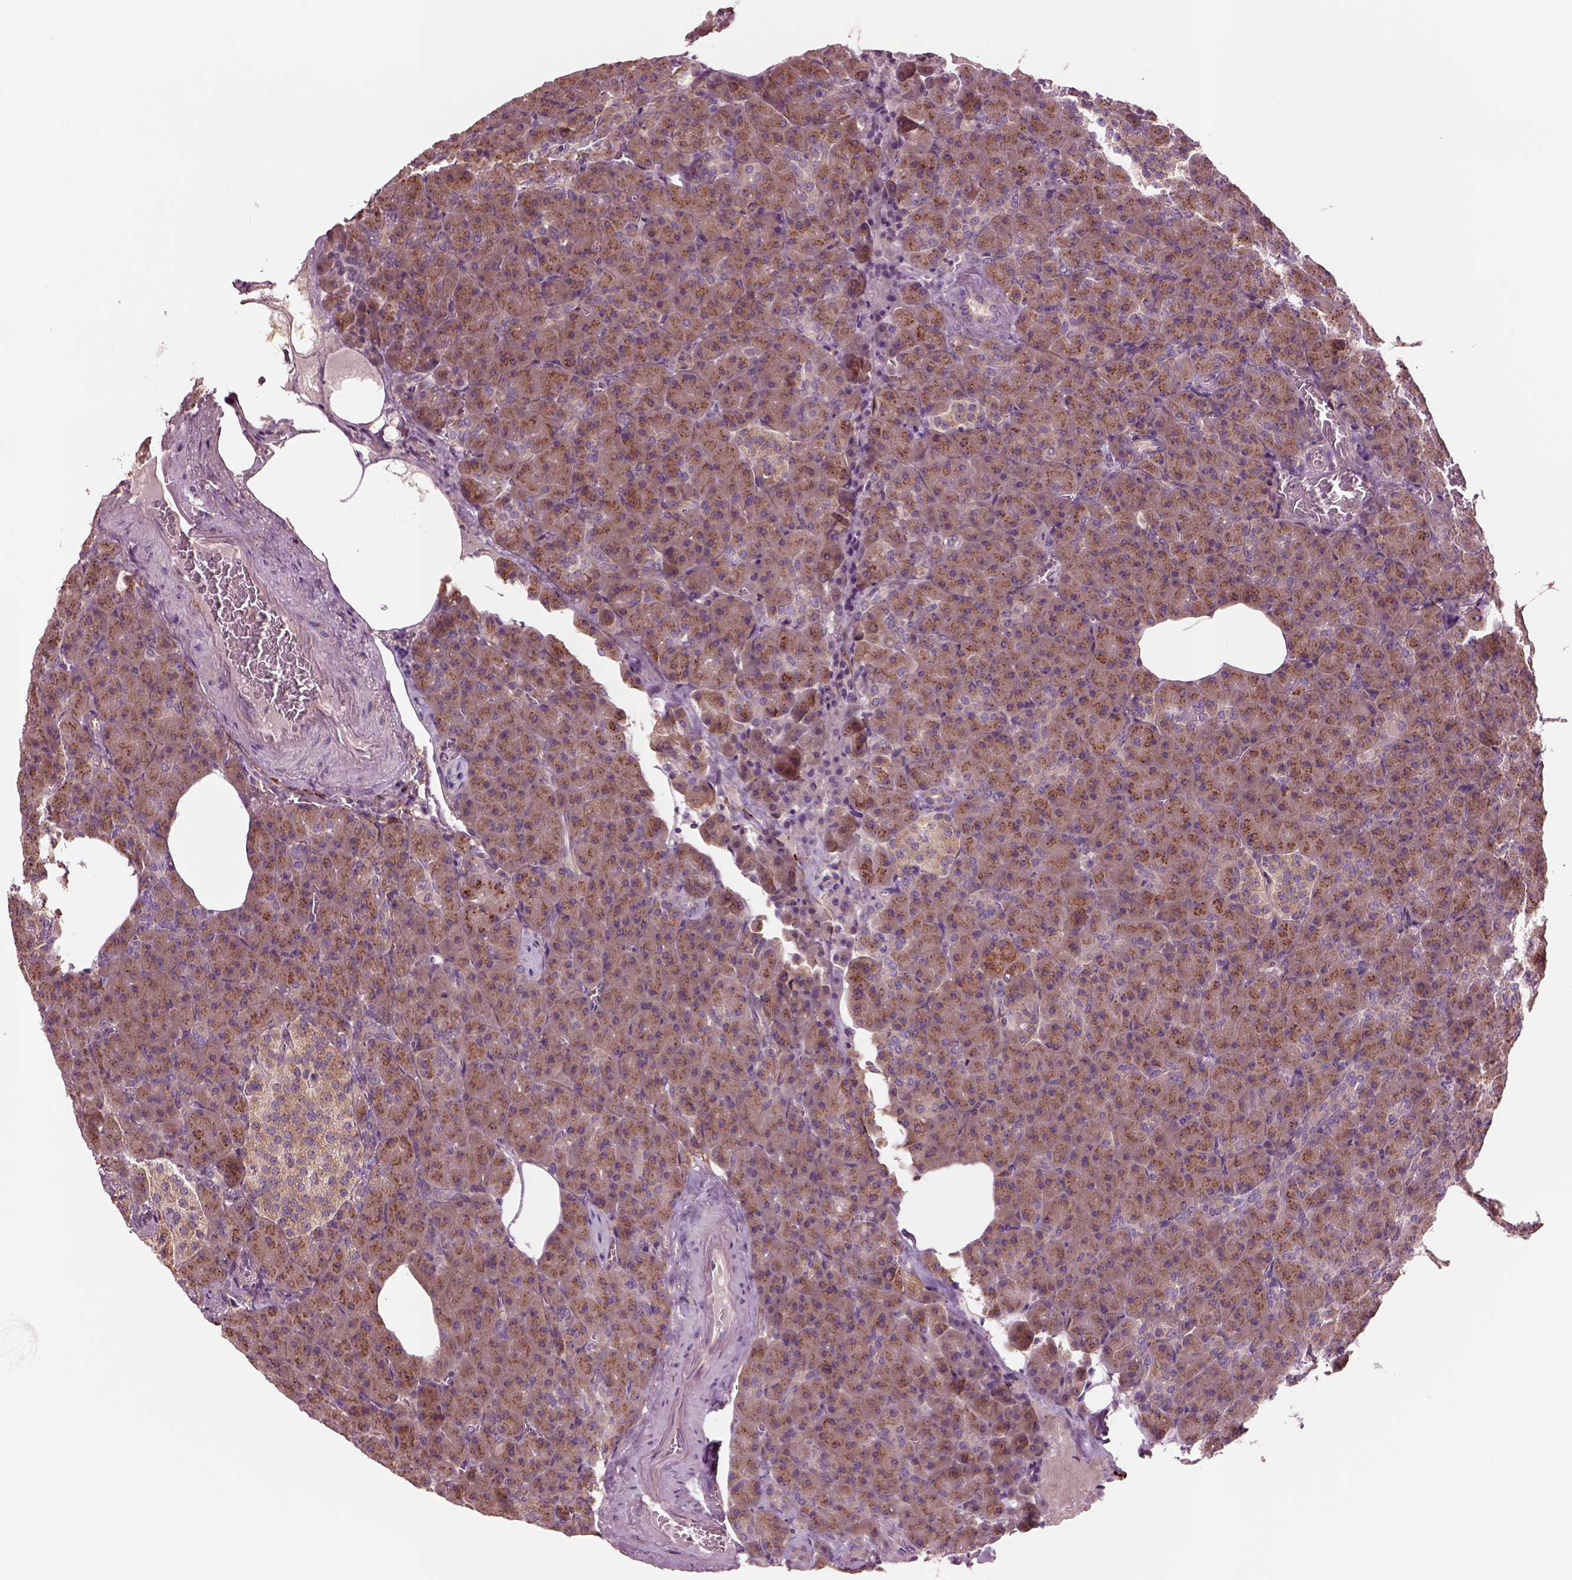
{"staining": {"intensity": "moderate", "quantity": ">75%", "location": "cytoplasmic/membranous"}, "tissue": "pancreas", "cell_type": "Exocrine glandular cells", "image_type": "normal", "snomed": [{"axis": "morphology", "description": "Normal tissue, NOS"}, {"axis": "topography", "description": "Pancreas"}], "caption": "An image of pancreas stained for a protein reveals moderate cytoplasmic/membranous brown staining in exocrine glandular cells. (IHC, brightfield microscopy, high magnification).", "gene": "SEC23A", "patient": {"sex": "female", "age": 74}}